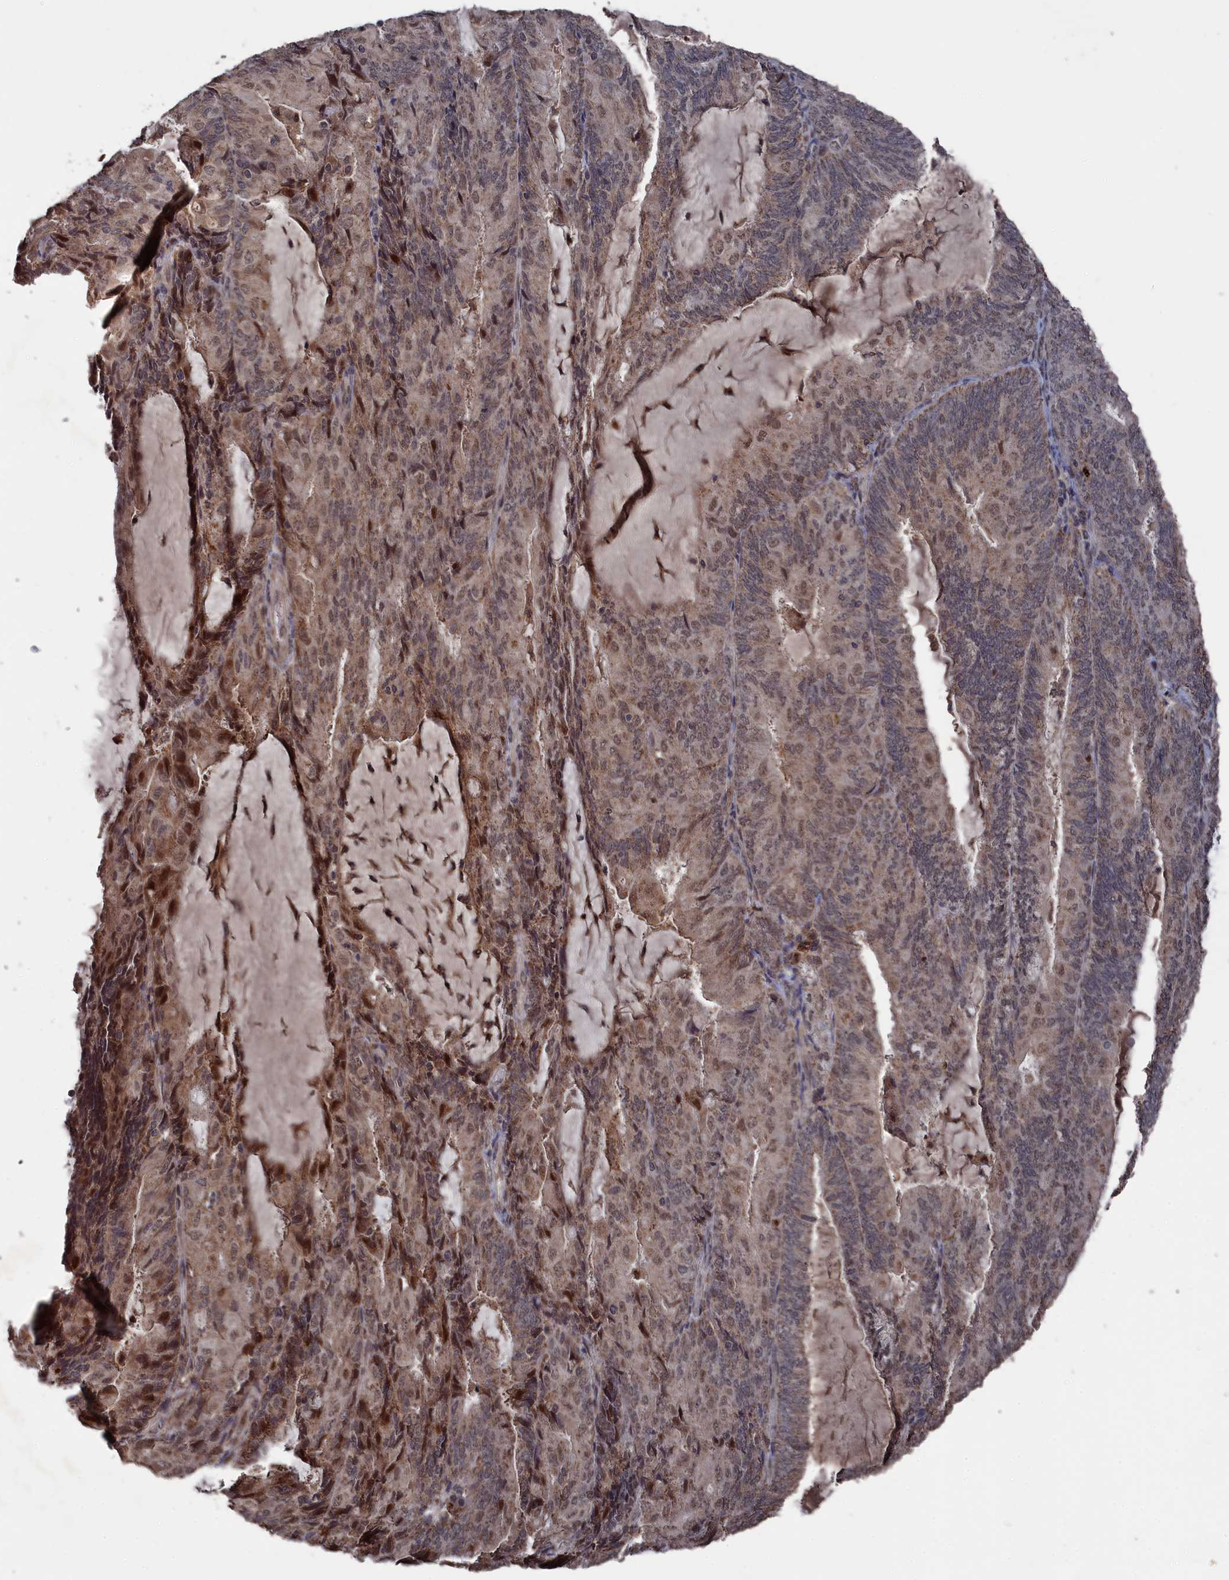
{"staining": {"intensity": "moderate", "quantity": "25%-75%", "location": "cytoplasmic/membranous,nuclear"}, "tissue": "endometrial cancer", "cell_type": "Tumor cells", "image_type": "cancer", "snomed": [{"axis": "morphology", "description": "Adenocarcinoma, NOS"}, {"axis": "topography", "description": "Endometrium"}], "caption": "Immunohistochemistry (IHC) of endometrial cancer shows medium levels of moderate cytoplasmic/membranous and nuclear expression in approximately 25%-75% of tumor cells. (DAB (3,3'-diaminobenzidine) IHC, brown staining for protein, blue staining for nuclei).", "gene": "CEACAM21", "patient": {"sex": "female", "age": 81}}